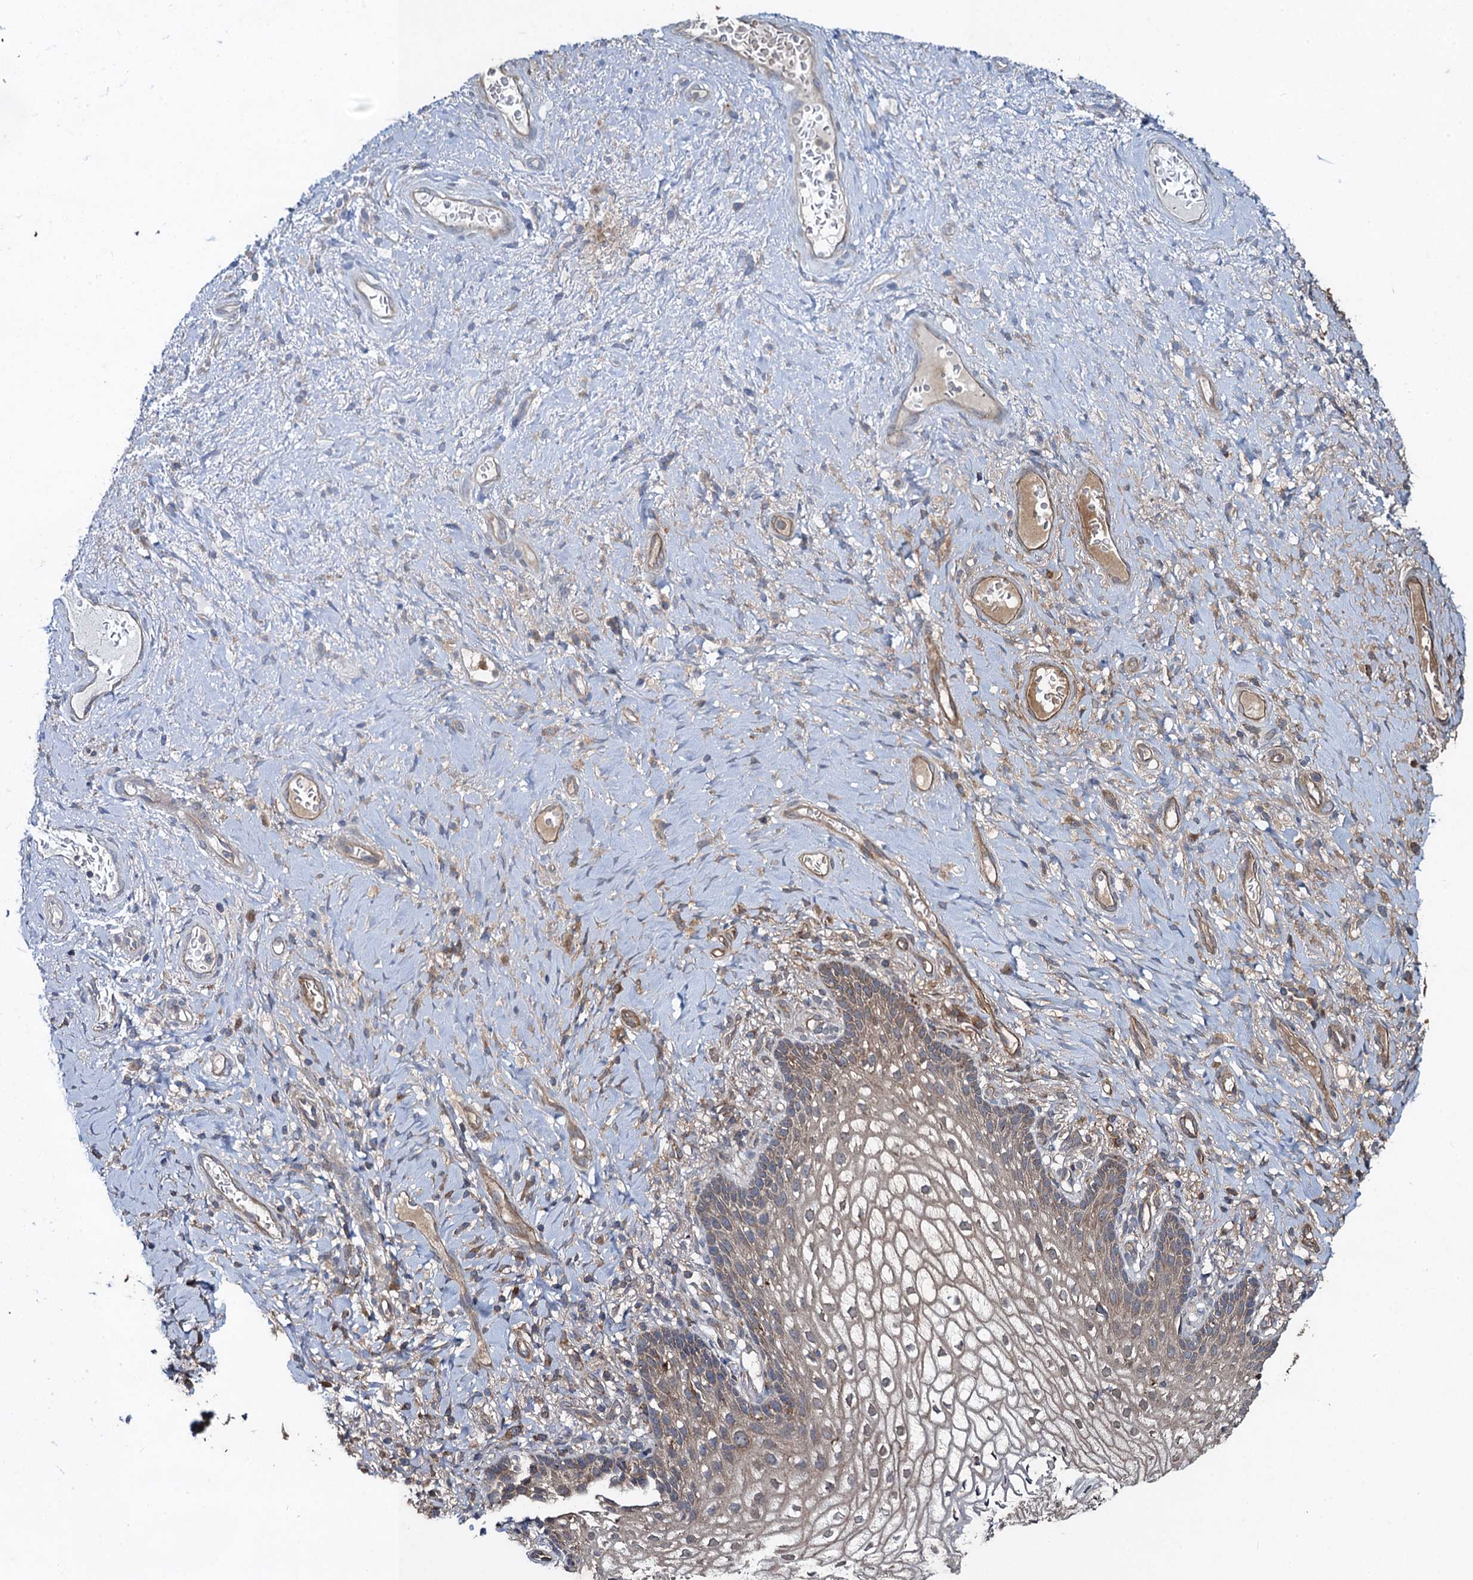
{"staining": {"intensity": "moderate", "quantity": "<25%", "location": "cytoplasmic/membranous"}, "tissue": "vagina", "cell_type": "Squamous epithelial cells", "image_type": "normal", "snomed": [{"axis": "morphology", "description": "Normal tissue, NOS"}, {"axis": "topography", "description": "Vagina"}], "caption": "Immunohistochemical staining of unremarkable vagina reveals moderate cytoplasmic/membranous protein positivity in about <25% of squamous epithelial cells. Using DAB (brown) and hematoxylin (blue) stains, captured at high magnification using brightfield microscopy.", "gene": "SNAP29", "patient": {"sex": "female", "age": 60}}